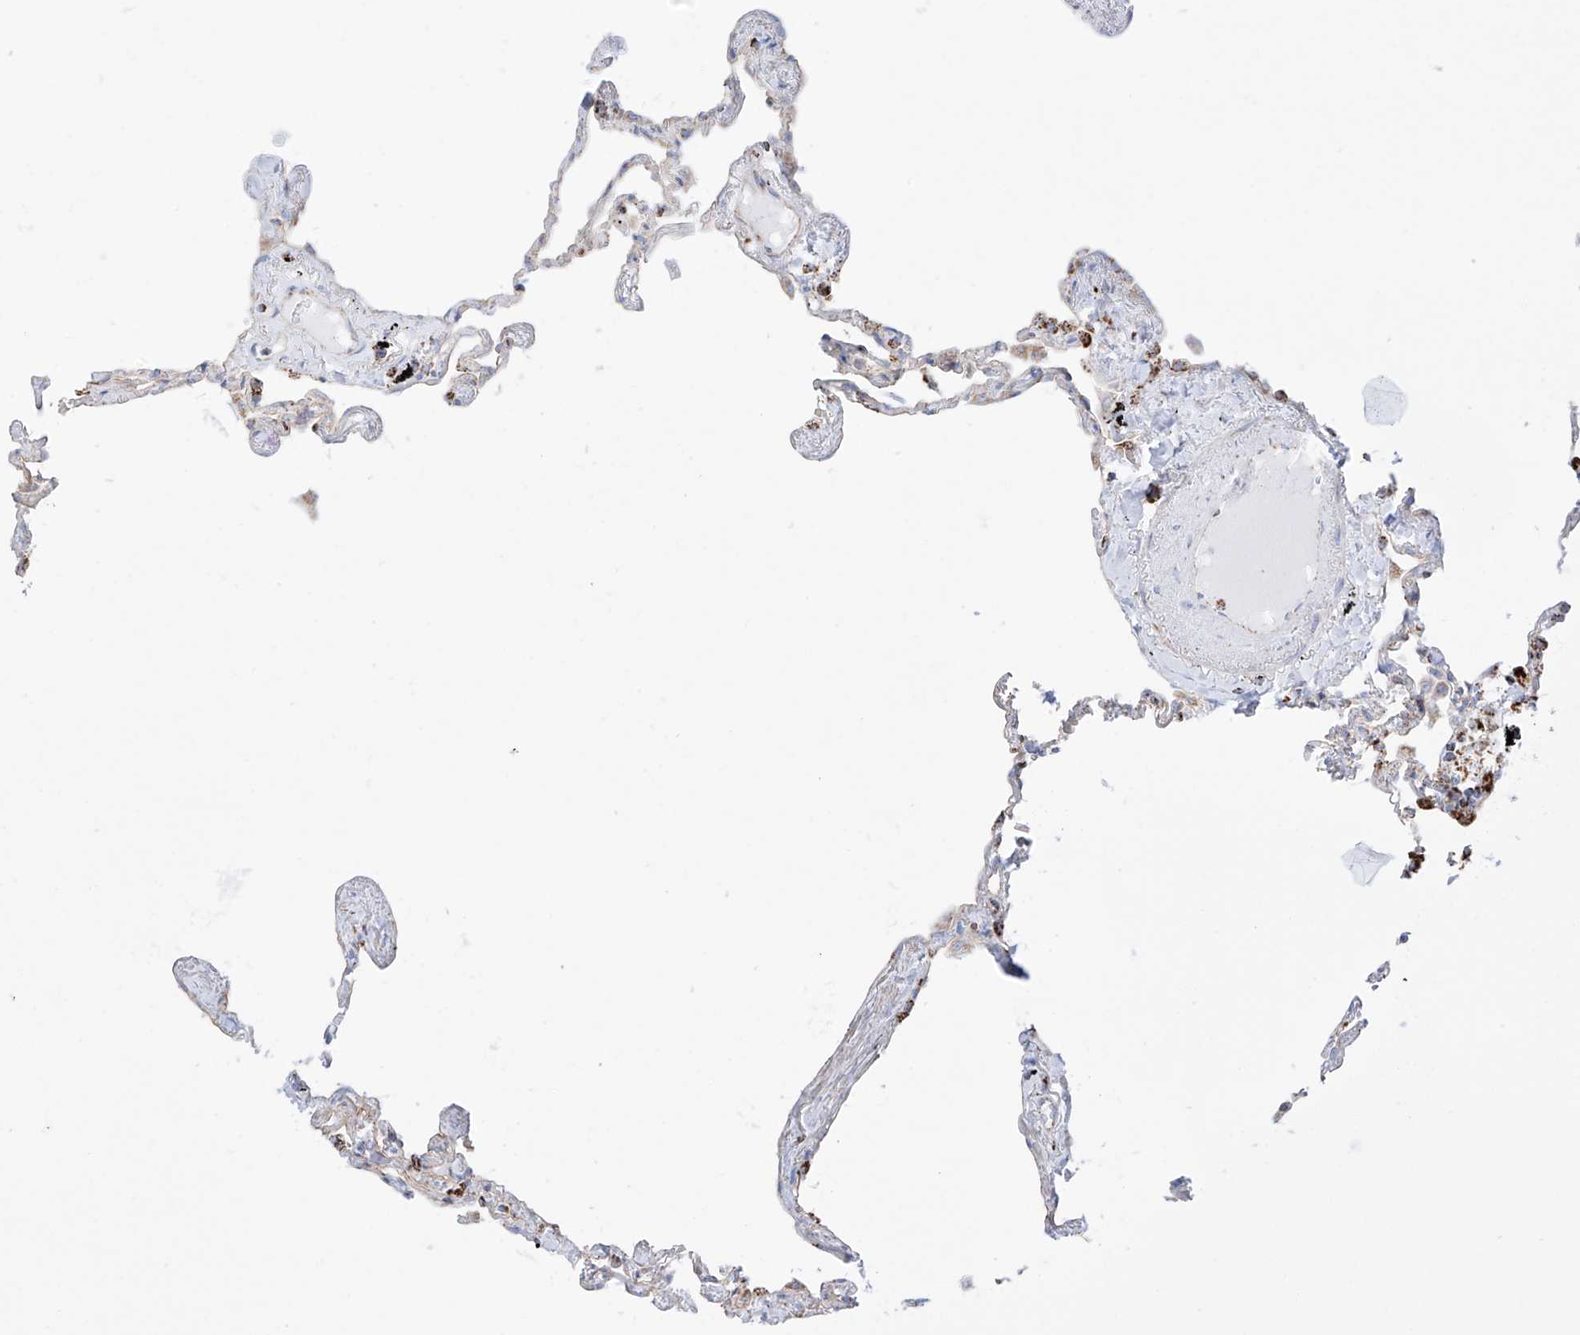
{"staining": {"intensity": "moderate", "quantity": ">75%", "location": "cytoplasmic/membranous"}, "tissue": "lung", "cell_type": "Alveolar cells", "image_type": "normal", "snomed": [{"axis": "morphology", "description": "Normal tissue, NOS"}, {"axis": "topography", "description": "Lung"}], "caption": "Immunohistochemistry (DAB (3,3'-diaminobenzidine)) staining of benign lung exhibits moderate cytoplasmic/membranous protein staining in about >75% of alveolar cells.", "gene": "XKR3", "patient": {"sex": "female", "age": 67}}